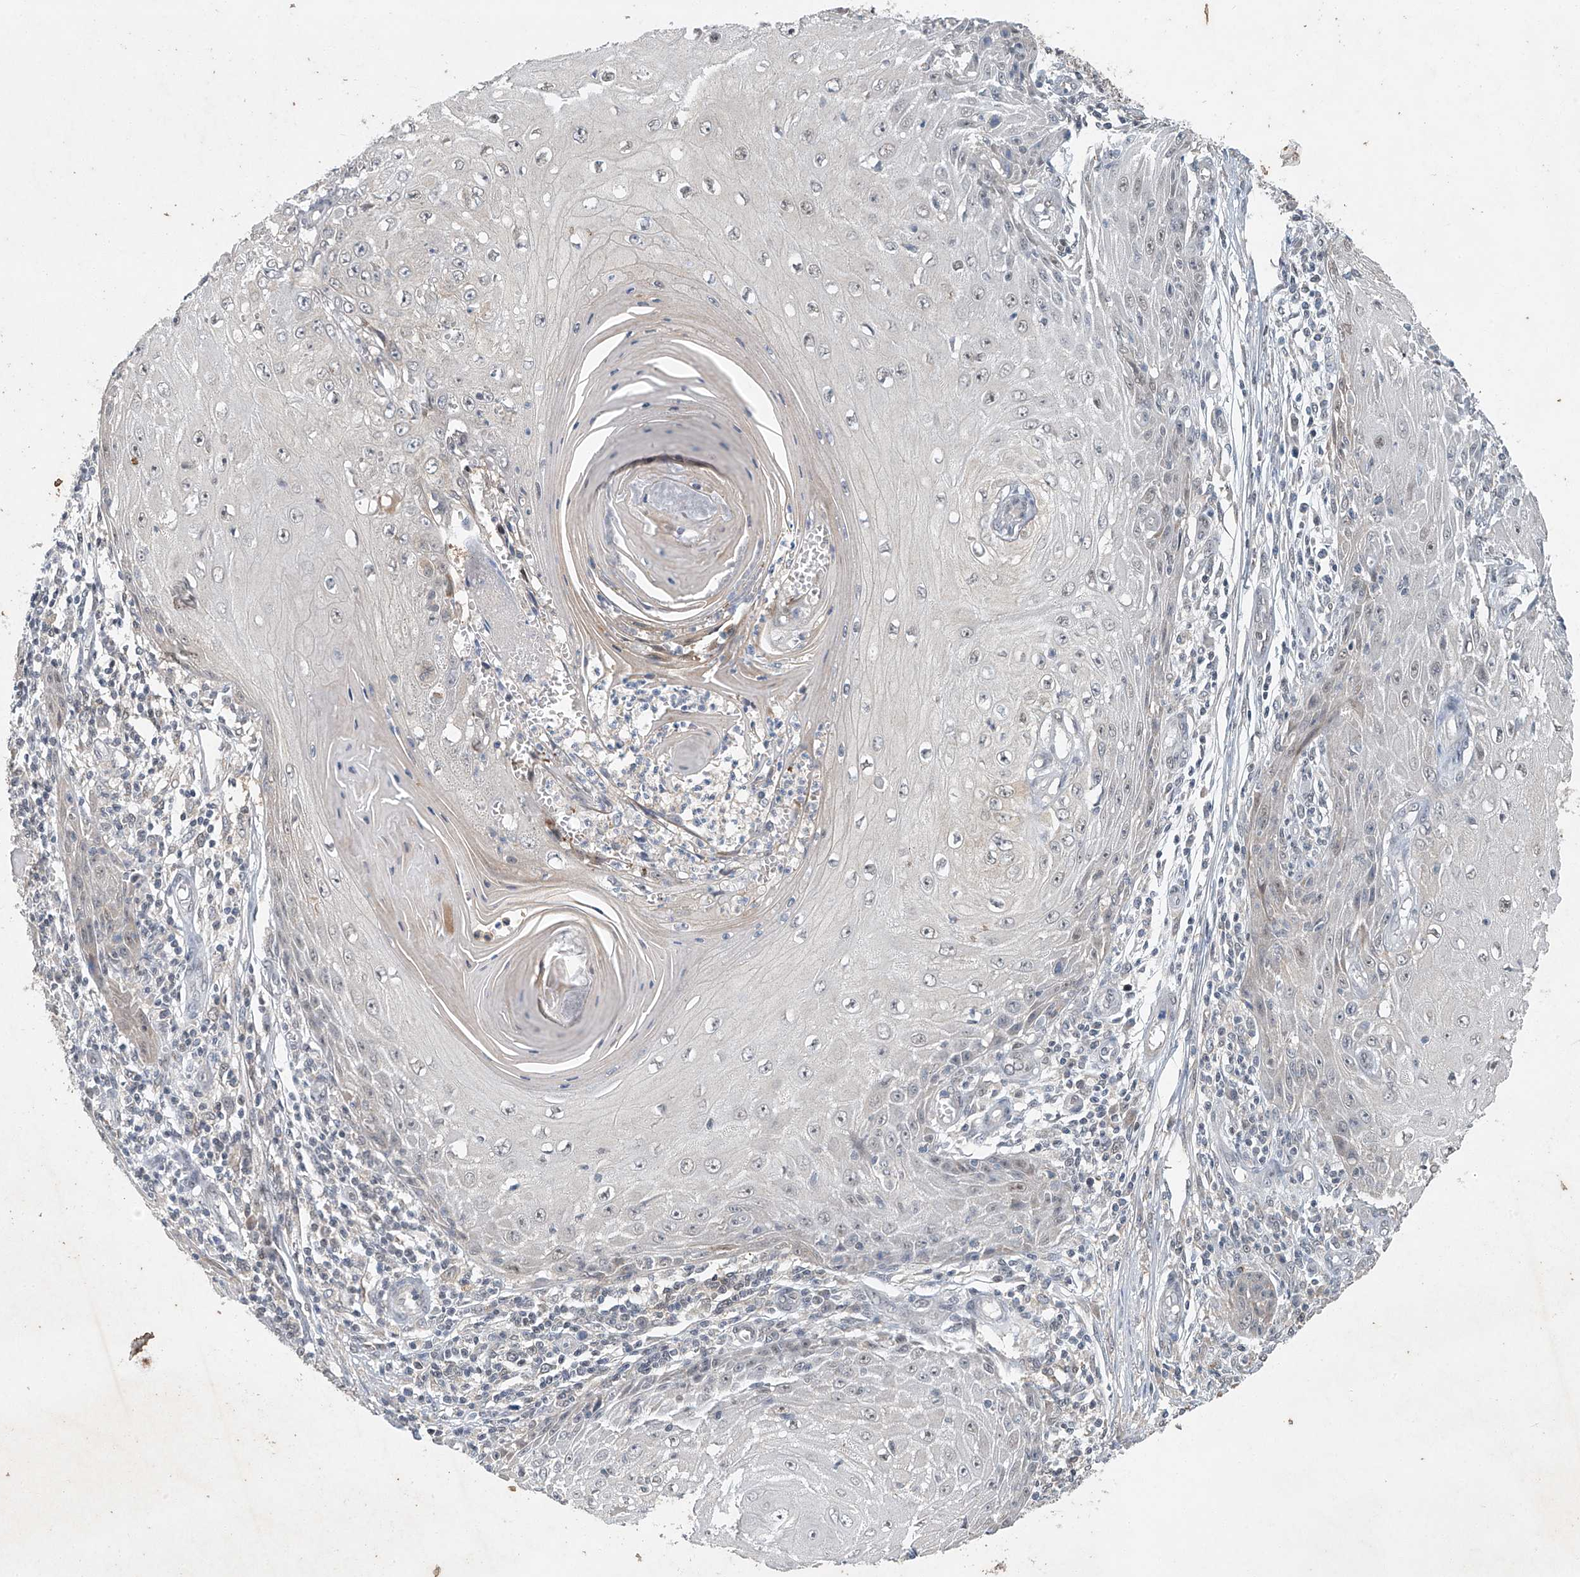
{"staining": {"intensity": "negative", "quantity": "none", "location": "none"}, "tissue": "skin cancer", "cell_type": "Tumor cells", "image_type": "cancer", "snomed": [{"axis": "morphology", "description": "Squamous cell carcinoma, NOS"}, {"axis": "topography", "description": "Skin"}], "caption": "Tumor cells are negative for brown protein staining in skin cancer. Nuclei are stained in blue.", "gene": "TAF8", "patient": {"sex": "female", "age": 73}}